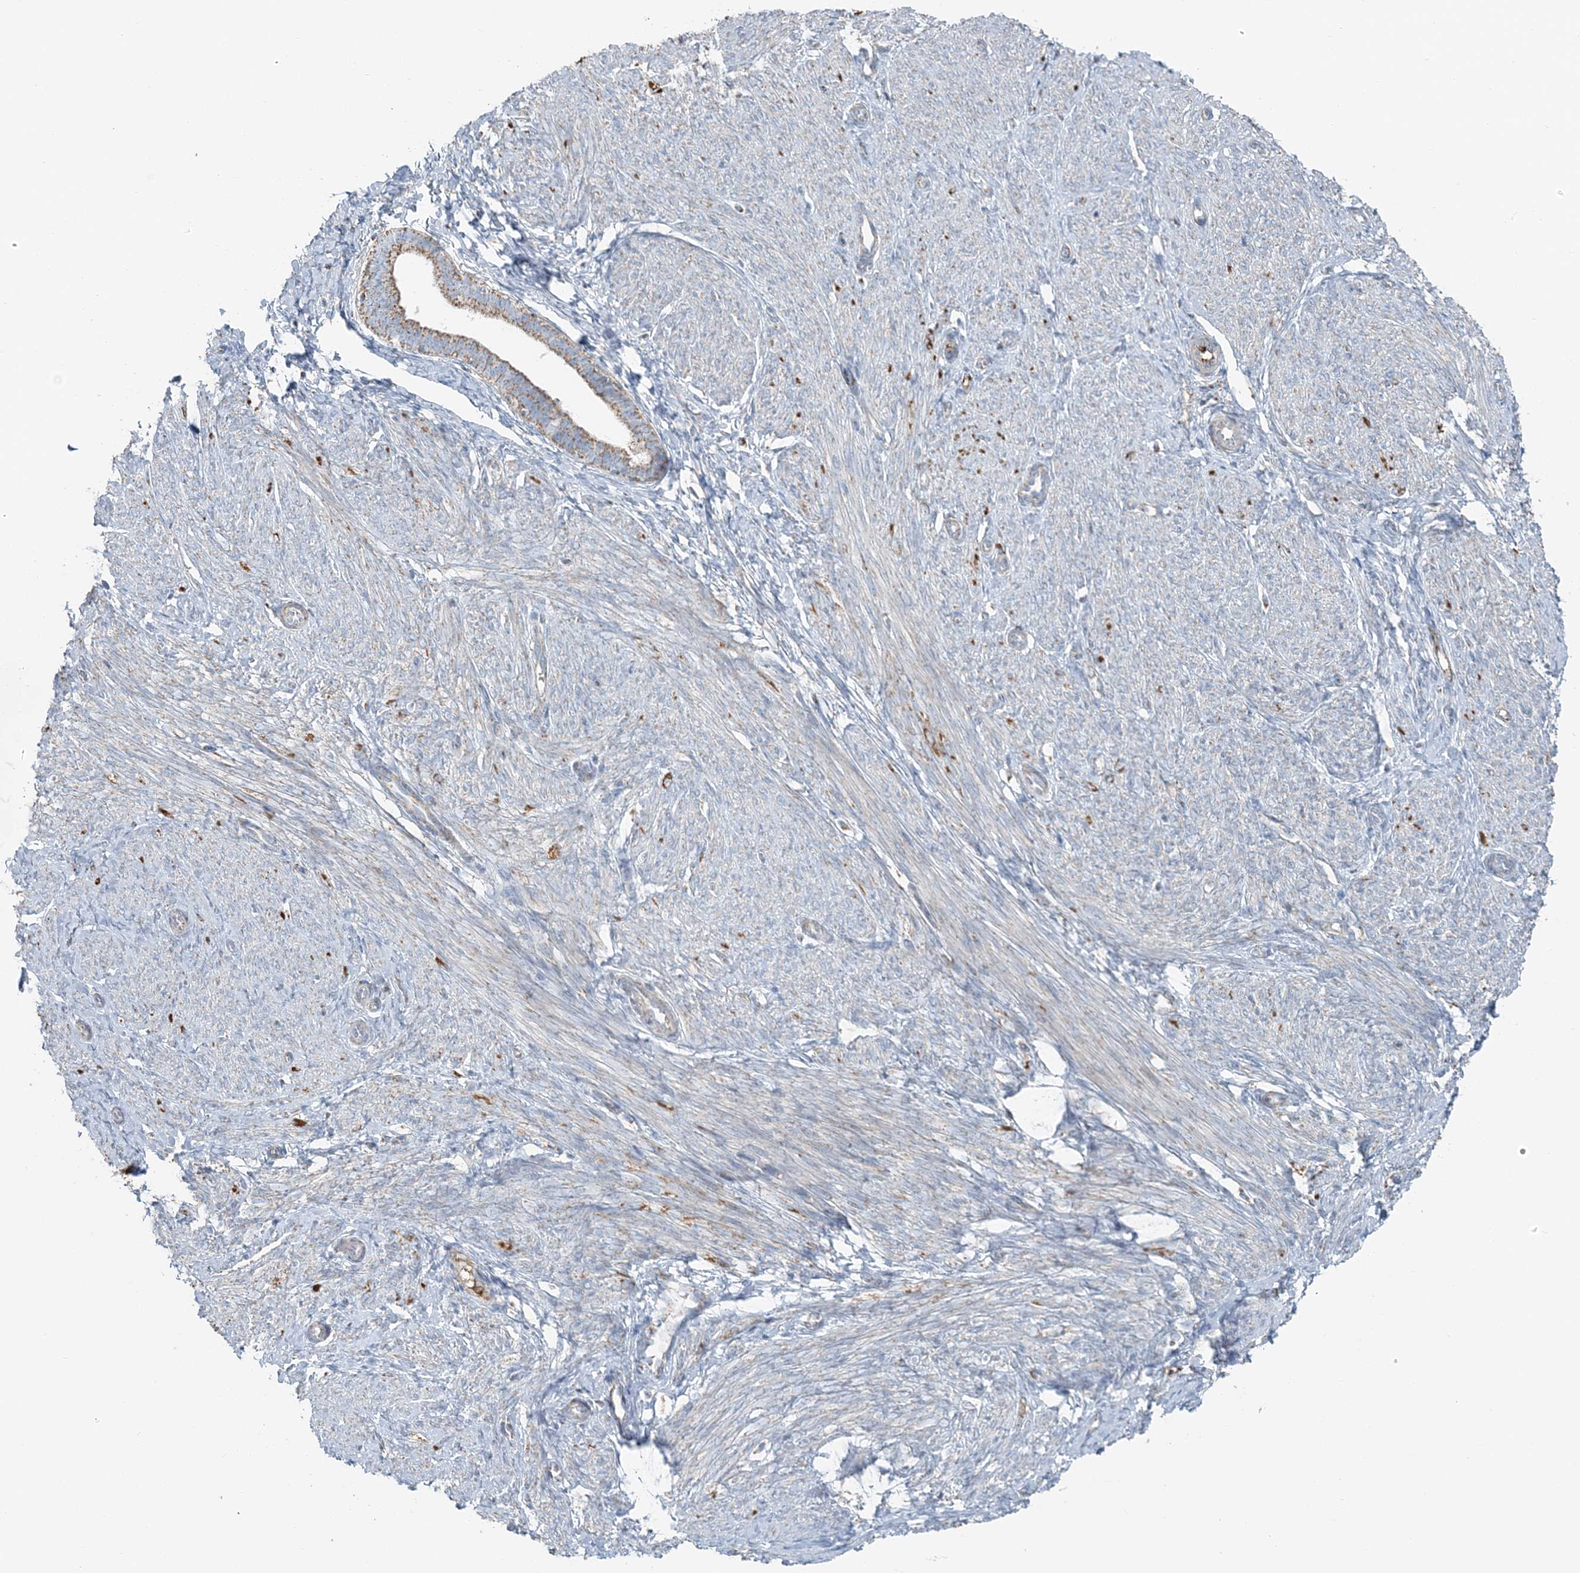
{"staining": {"intensity": "moderate", "quantity": "<25%", "location": "cytoplasmic/membranous"}, "tissue": "endometrium", "cell_type": "Cells in endometrial stroma", "image_type": "normal", "snomed": [{"axis": "morphology", "description": "Normal tissue, NOS"}, {"axis": "topography", "description": "Endometrium"}], "caption": "This histopathology image displays IHC staining of normal endometrium, with low moderate cytoplasmic/membranous expression in approximately <25% of cells in endometrial stroma.", "gene": "SLC22A16", "patient": {"sex": "female", "age": 72}}